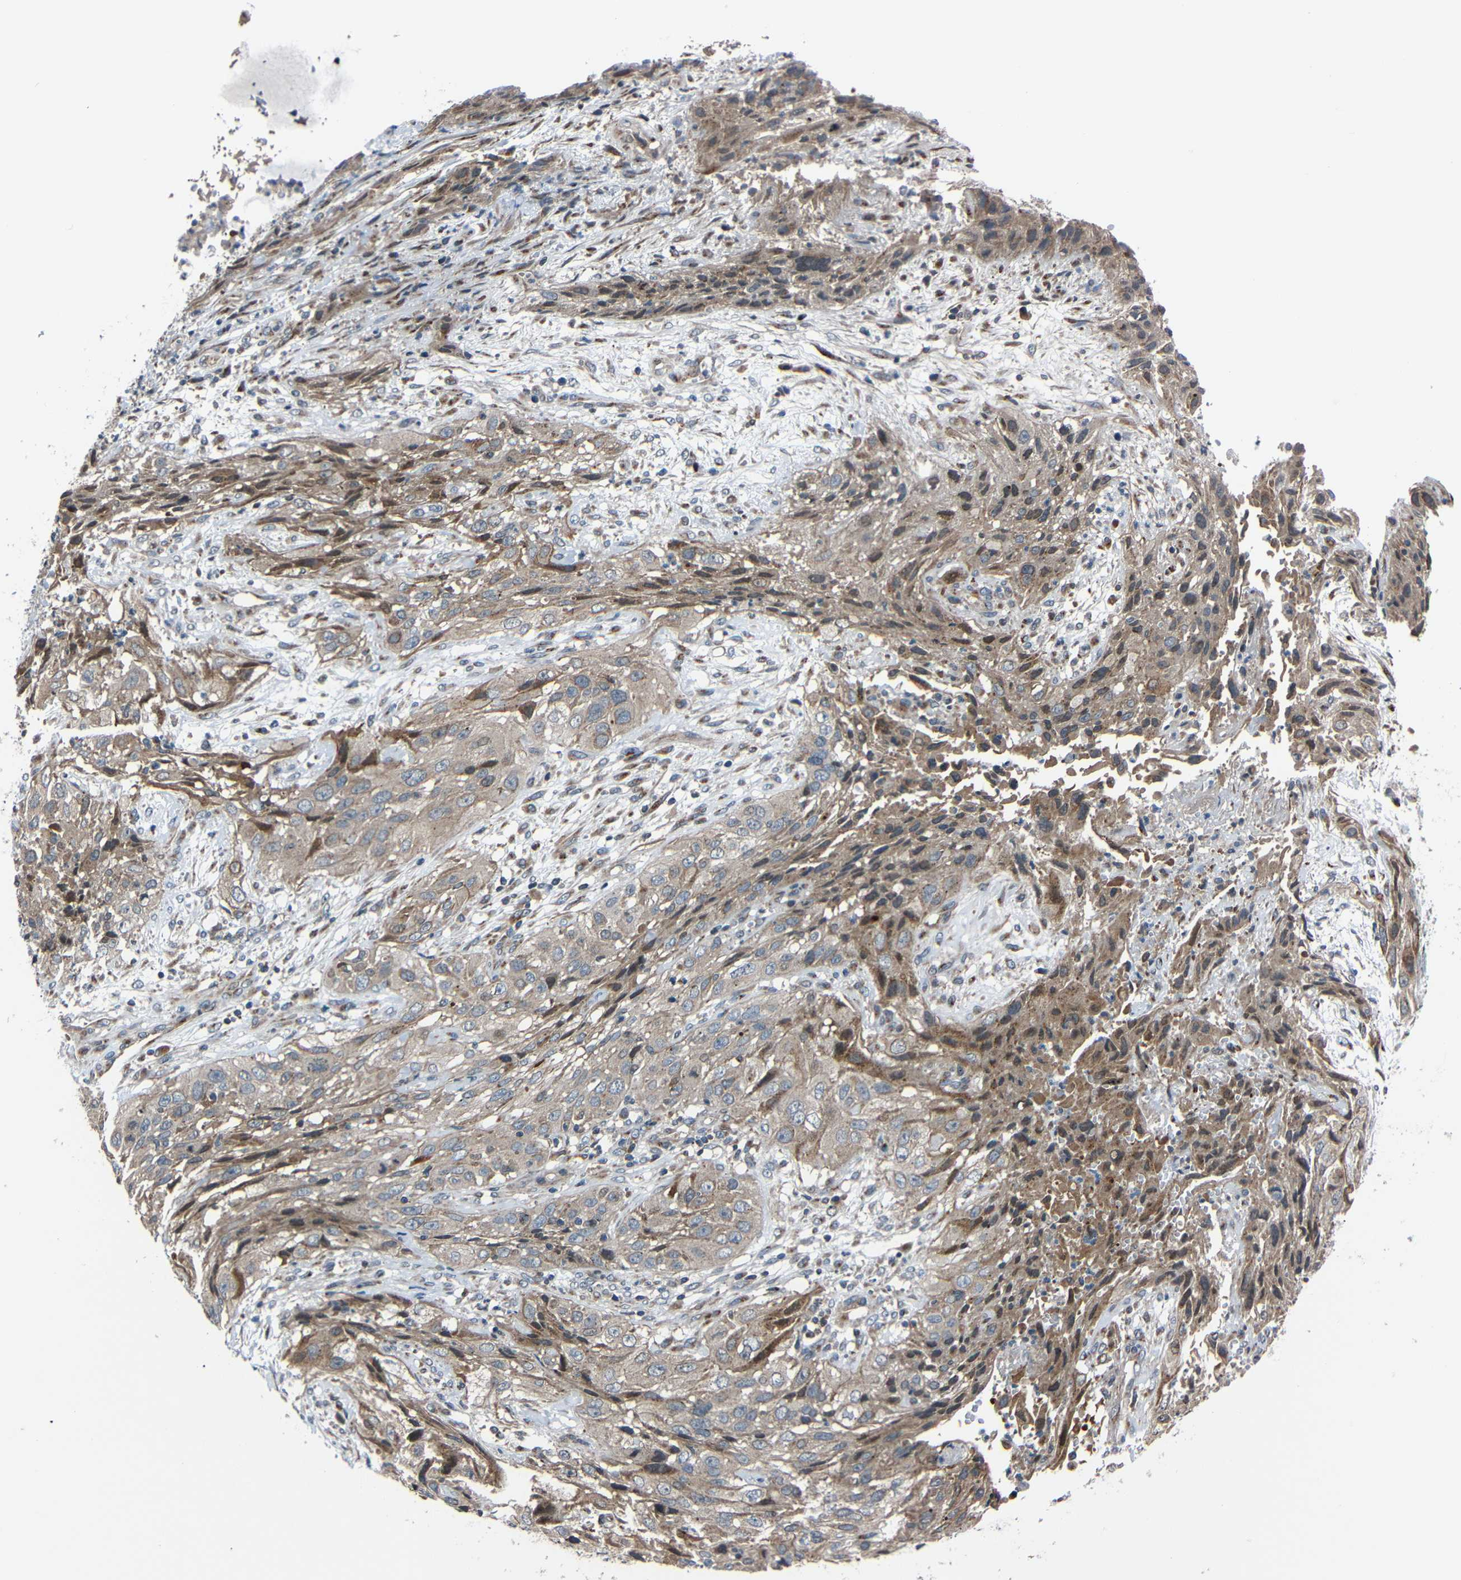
{"staining": {"intensity": "weak", "quantity": ">75%", "location": "cytoplasmic/membranous"}, "tissue": "cervical cancer", "cell_type": "Tumor cells", "image_type": "cancer", "snomed": [{"axis": "morphology", "description": "Squamous cell carcinoma, NOS"}, {"axis": "topography", "description": "Cervix"}], "caption": "Immunohistochemistry (IHC) of human cervical cancer (squamous cell carcinoma) exhibits low levels of weak cytoplasmic/membranous staining in about >75% of tumor cells. (Brightfield microscopy of DAB IHC at high magnification).", "gene": "AKAP9", "patient": {"sex": "female", "age": 32}}